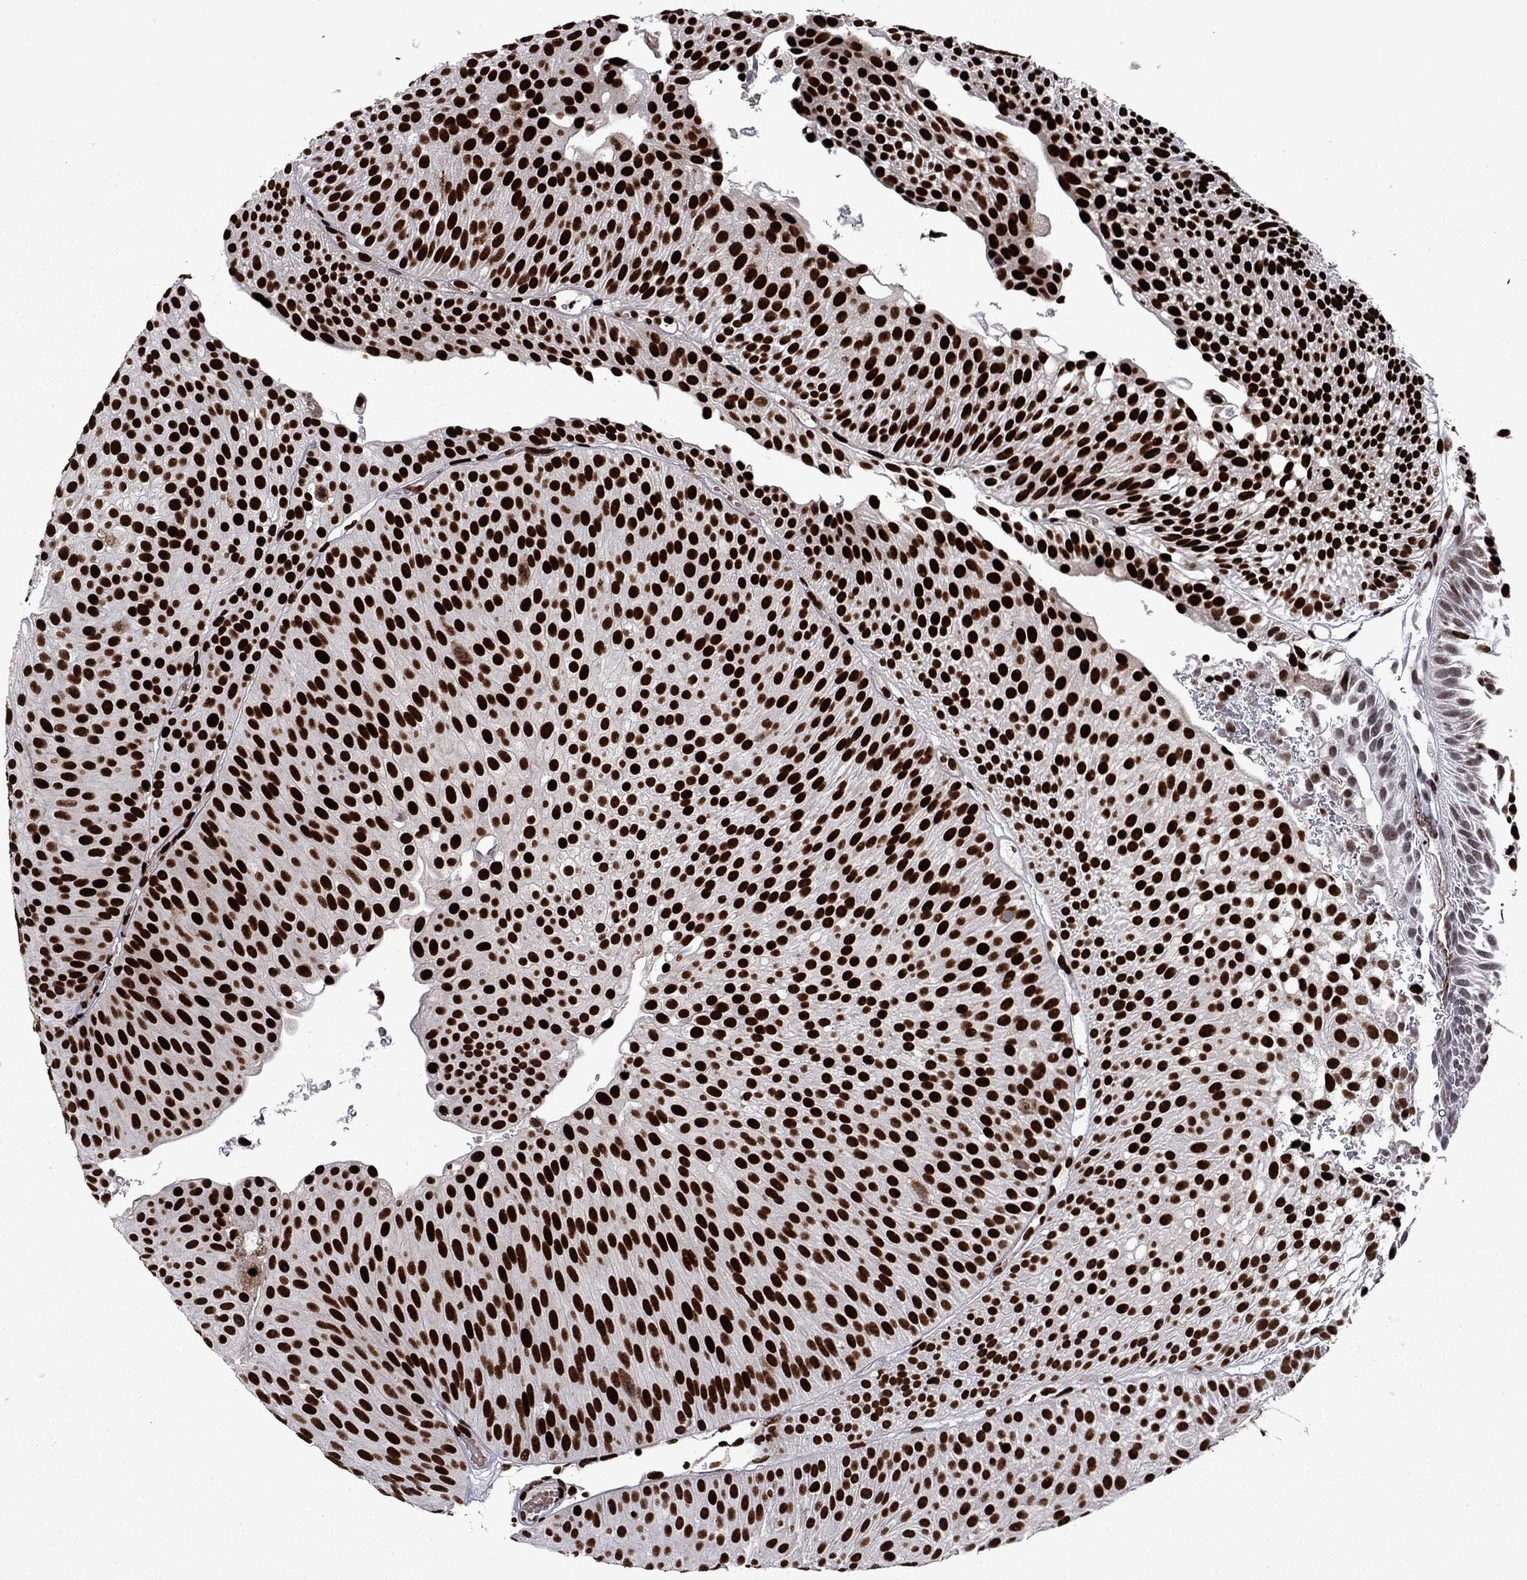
{"staining": {"intensity": "strong", "quantity": ">75%", "location": "nuclear"}, "tissue": "urothelial cancer", "cell_type": "Tumor cells", "image_type": "cancer", "snomed": [{"axis": "morphology", "description": "Urothelial carcinoma, Low grade"}, {"axis": "topography", "description": "Urinary bladder"}], "caption": "Tumor cells exhibit strong nuclear positivity in approximately >75% of cells in low-grade urothelial carcinoma.", "gene": "LIMK1", "patient": {"sex": "male", "age": 65}}